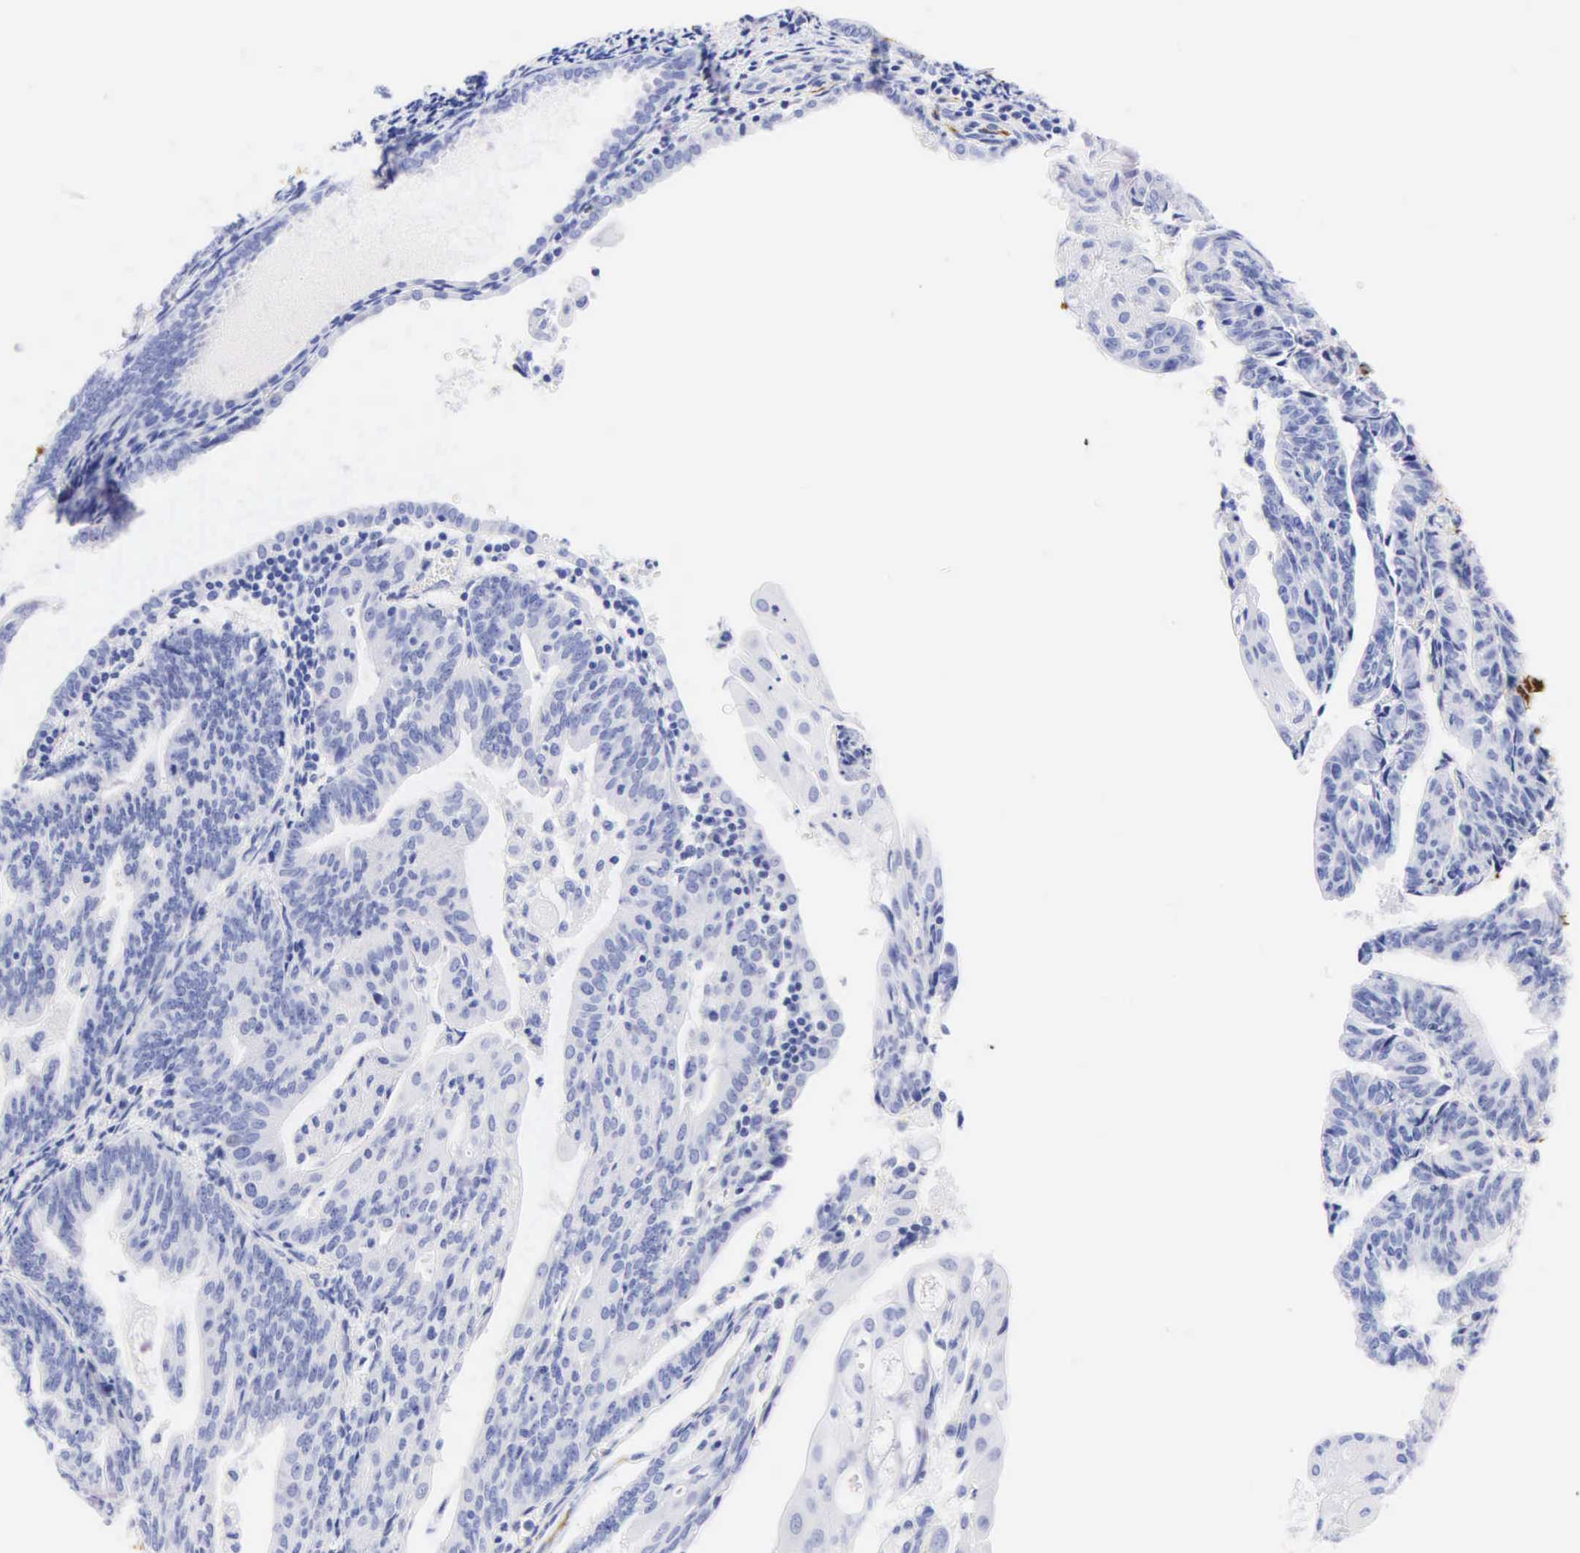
{"staining": {"intensity": "negative", "quantity": "none", "location": "none"}, "tissue": "endometrial cancer", "cell_type": "Tumor cells", "image_type": "cancer", "snomed": [{"axis": "morphology", "description": "Adenocarcinoma, NOS"}, {"axis": "topography", "description": "Endometrium"}], "caption": "DAB (3,3'-diaminobenzidine) immunohistochemical staining of endometrial adenocarcinoma demonstrates no significant expression in tumor cells.", "gene": "DES", "patient": {"sex": "female", "age": 56}}